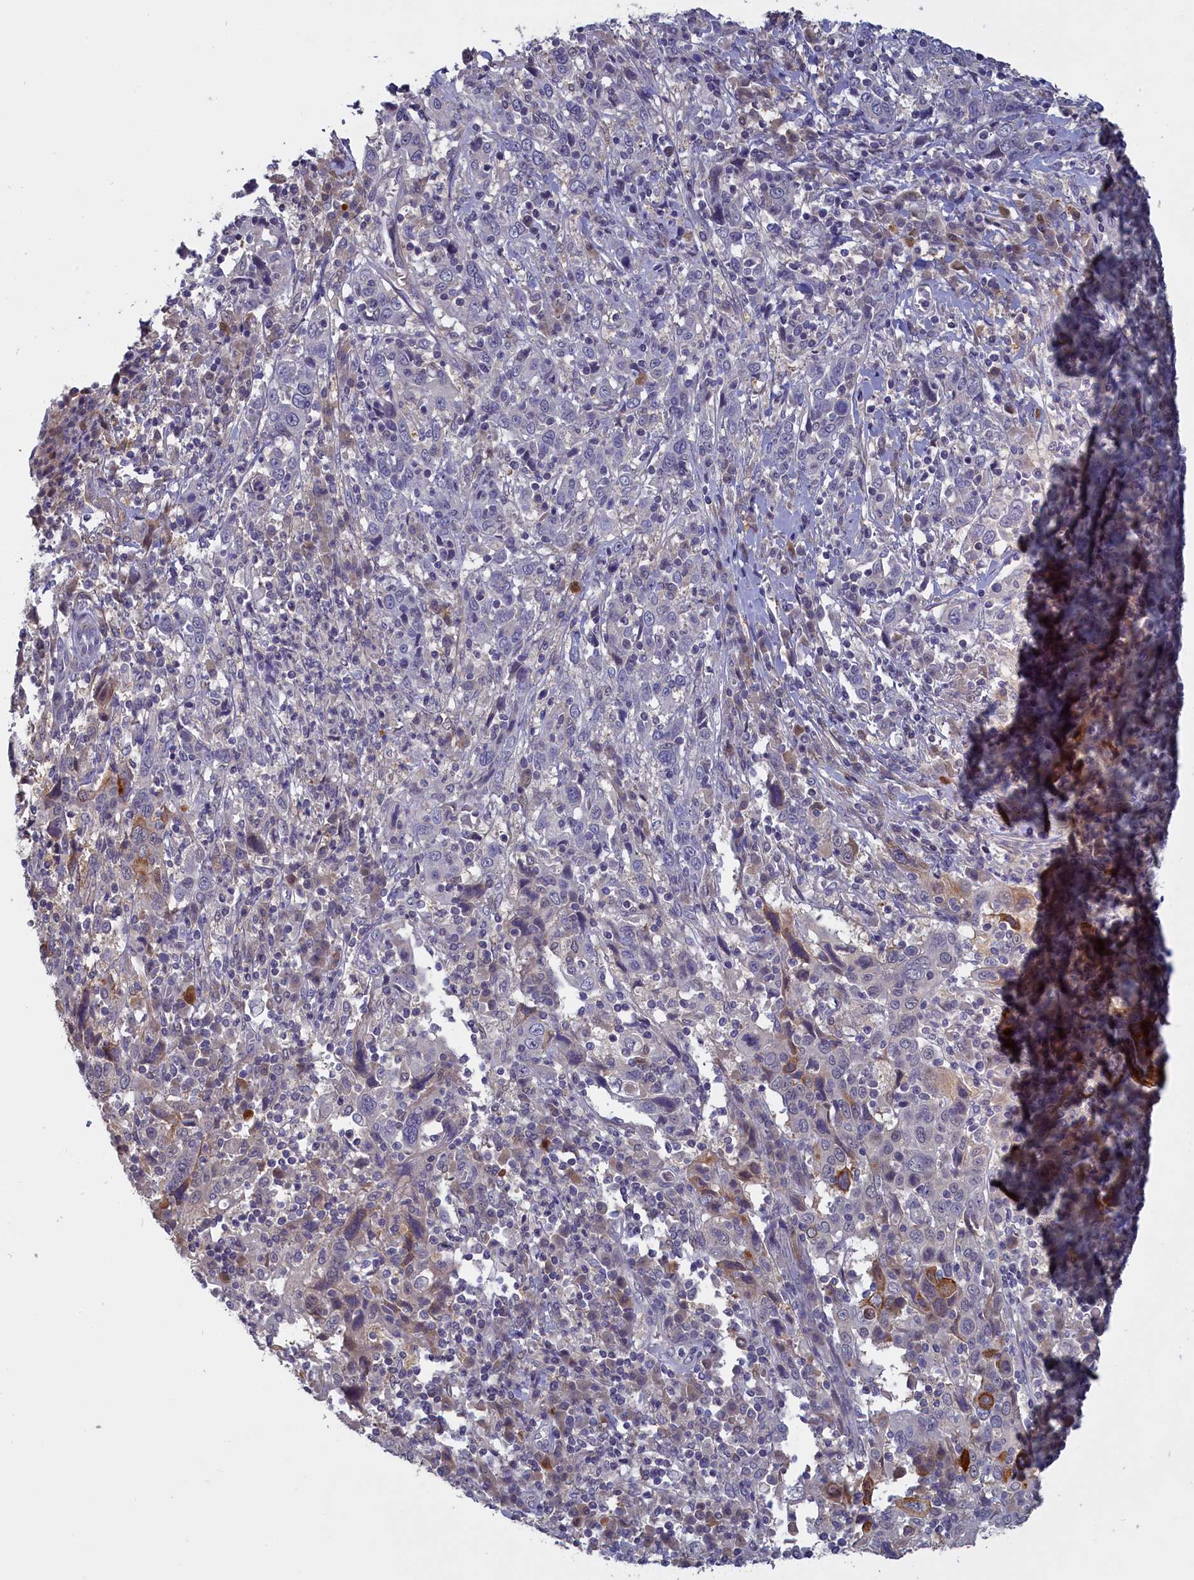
{"staining": {"intensity": "strong", "quantity": "<25%", "location": "cytoplasmic/membranous"}, "tissue": "cervical cancer", "cell_type": "Tumor cells", "image_type": "cancer", "snomed": [{"axis": "morphology", "description": "Squamous cell carcinoma, NOS"}, {"axis": "topography", "description": "Cervix"}], "caption": "Immunohistochemistry (IHC) (DAB (3,3'-diaminobenzidine)) staining of cervical squamous cell carcinoma demonstrates strong cytoplasmic/membranous protein staining in approximately <25% of tumor cells.", "gene": "UCHL3", "patient": {"sex": "female", "age": 46}}